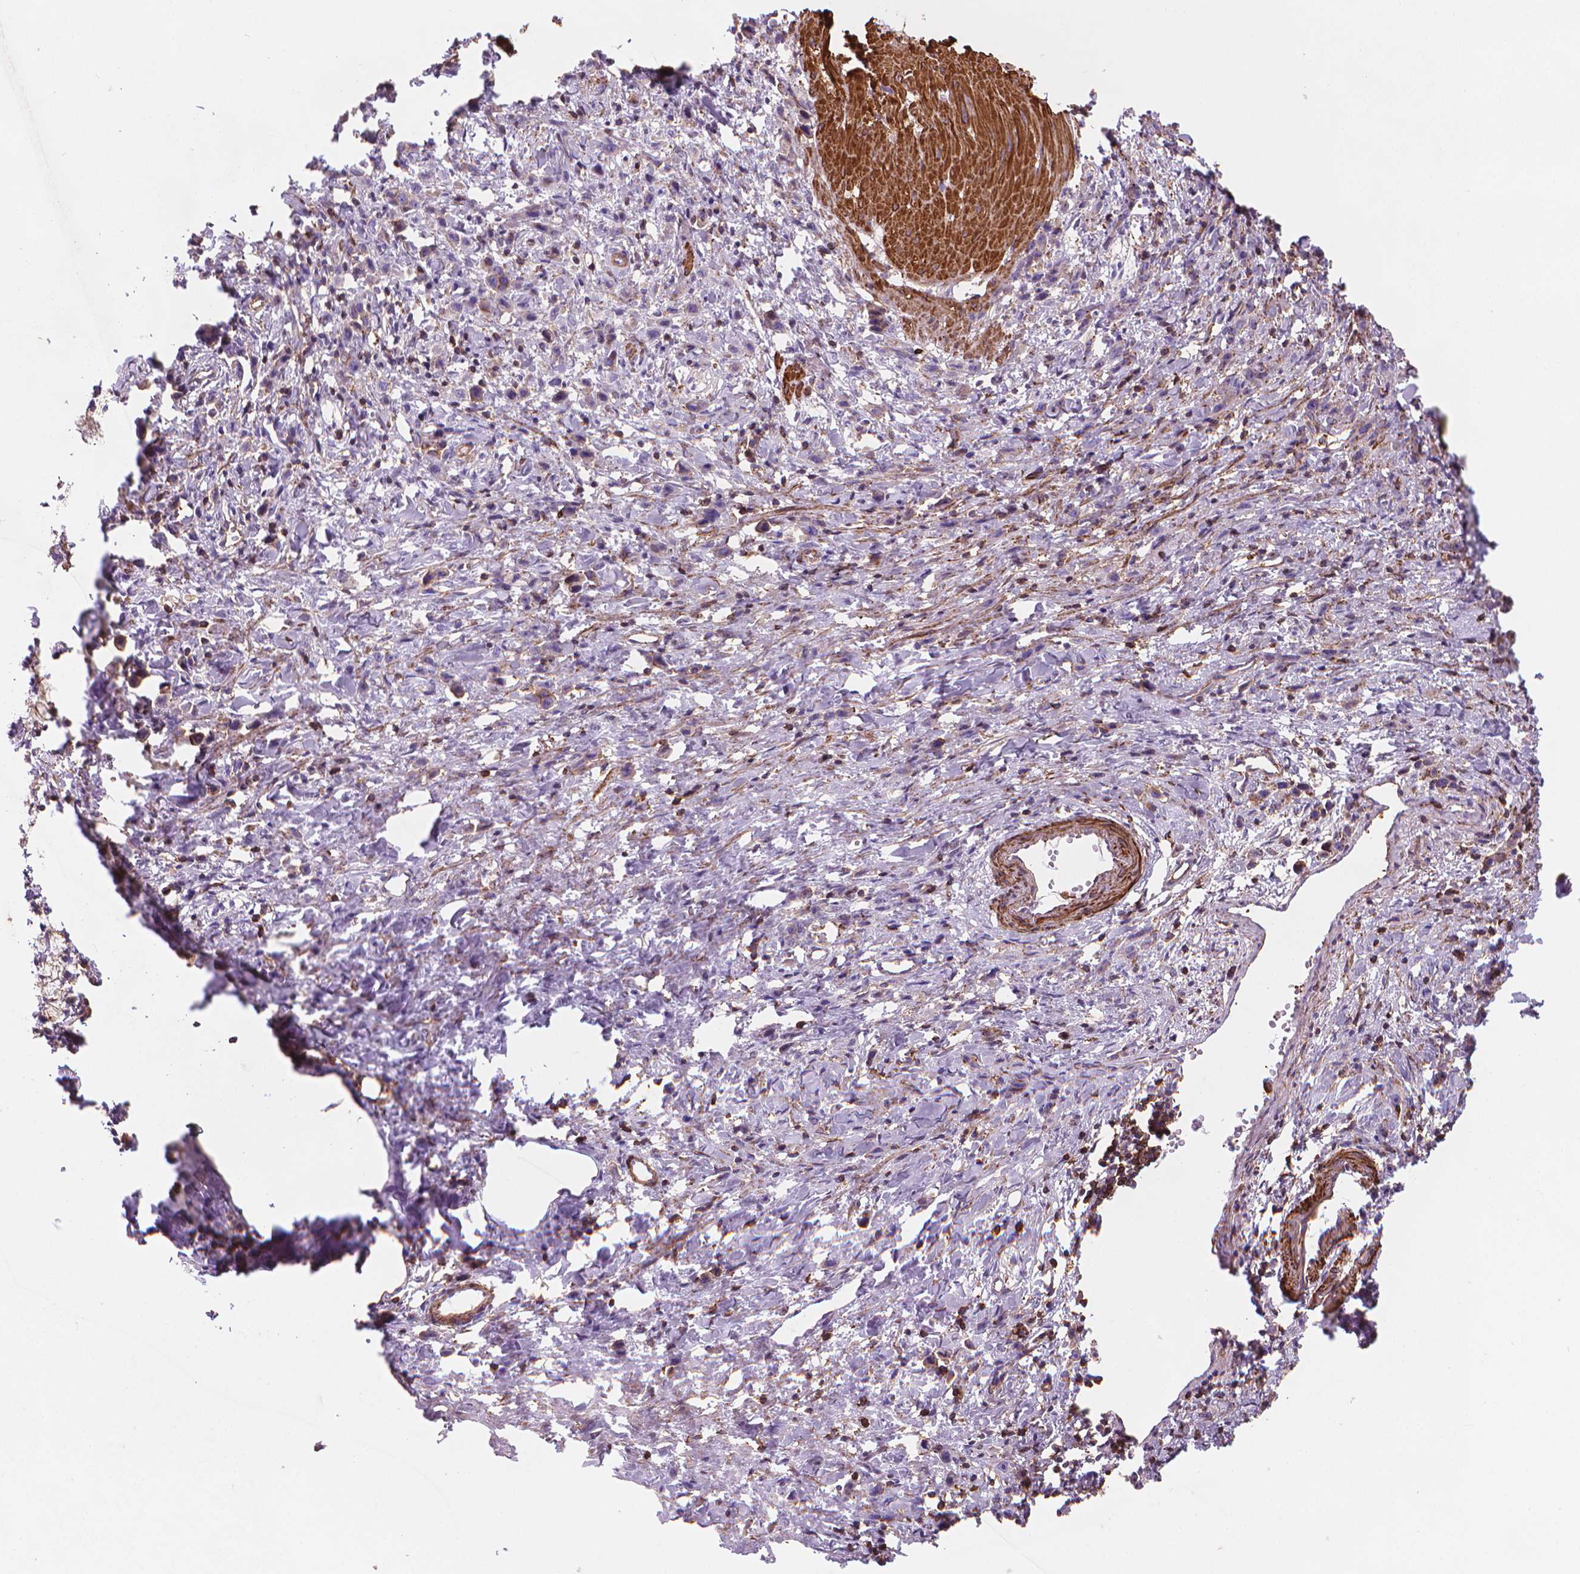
{"staining": {"intensity": "weak", "quantity": "25%-75%", "location": "cytoplasmic/membranous"}, "tissue": "stomach cancer", "cell_type": "Tumor cells", "image_type": "cancer", "snomed": [{"axis": "morphology", "description": "Adenocarcinoma, NOS"}, {"axis": "topography", "description": "Stomach"}], "caption": "A high-resolution histopathology image shows IHC staining of stomach adenocarcinoma, which reveals weak cytoplasmic/membranous expression in approximately 25%-75% of tumor cells.", "gene": "PATJ", "patient": {"sex": "male", "age": 47}}